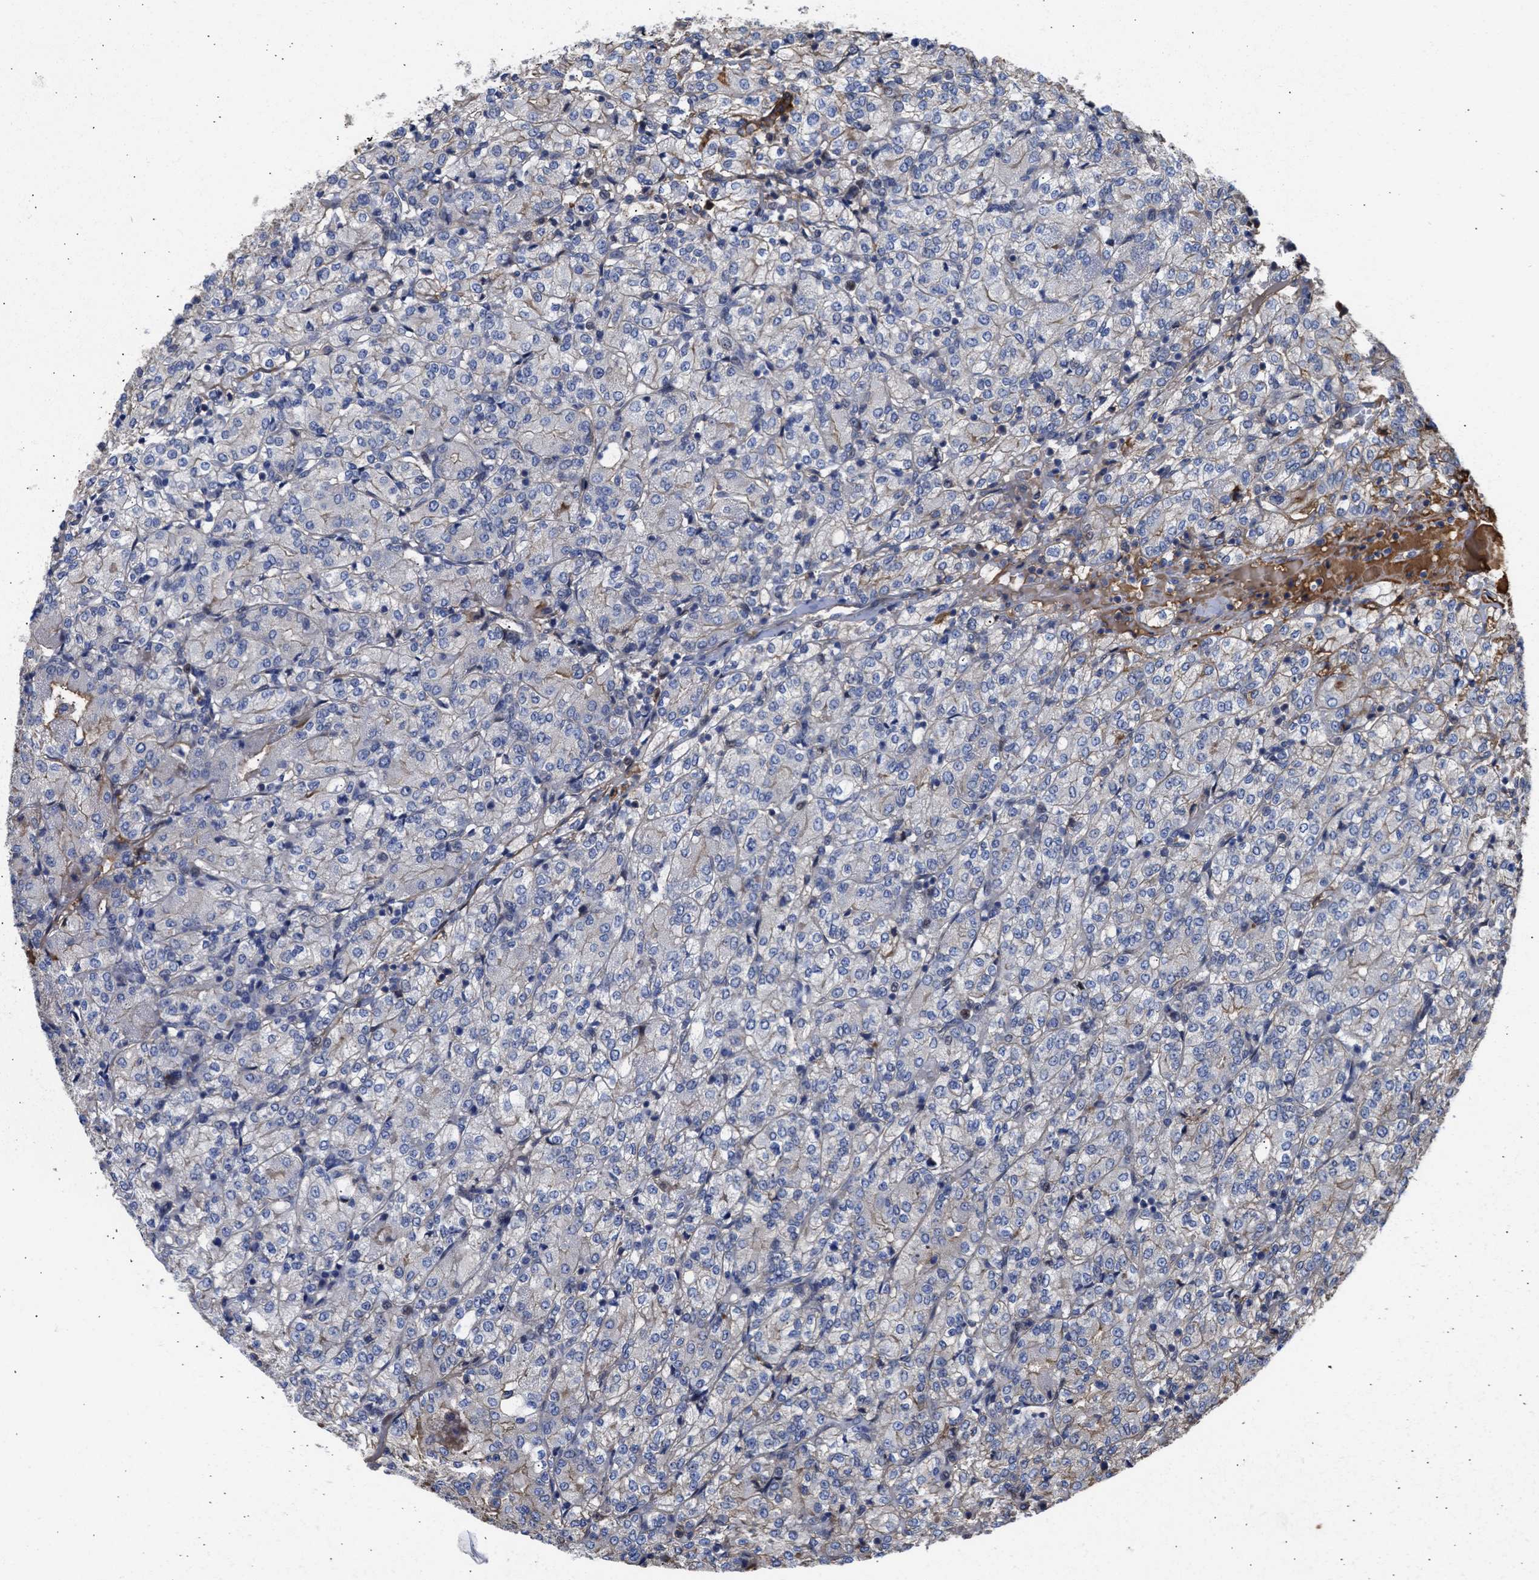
{"staining": {"intensity": "negative", "quantity": "none", "location": "none"}, "tissue": "renal cancer", "cell_type": "Tumor cells", "image_type": "cancer", "snomed": [{"axis": "morphology", "description": "Adenocarcinoma, NOS"}, {"axis": "topography", "description": "Kidney"}], "caption": "IHC micrograph of human adenocarcinoma (renal) stained for a protein (brown), which shows no expression in tumor cells.", "gene": "MAS1L", "patient": {"sex": "male", "age": 77}}